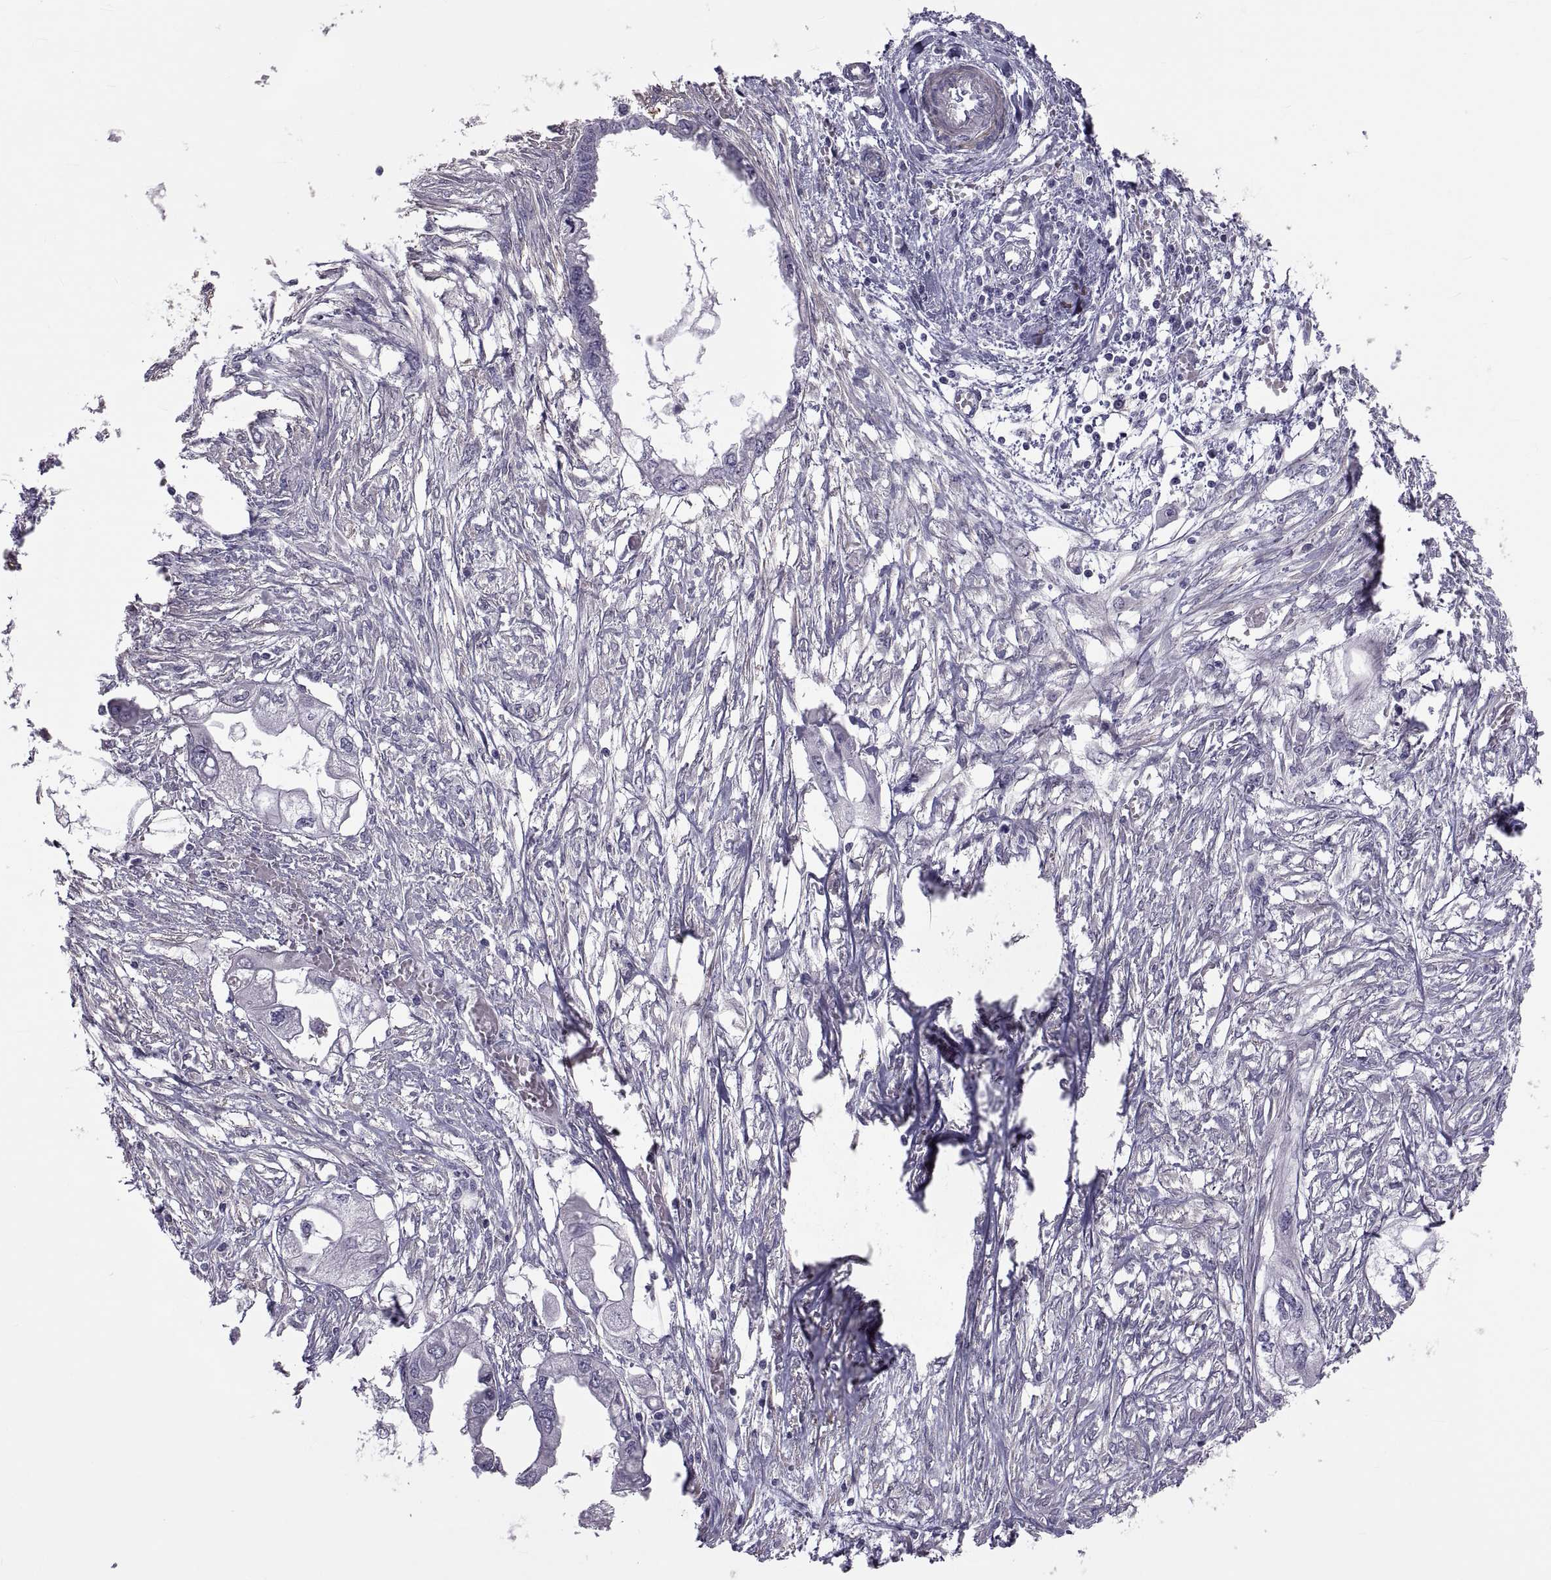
{"staining": {"intensity": "negative", "quantity": "none", "location": "none"}, "tissue": "endometrial cancer", "cell_type": "Tumor cells", "image_type": "cancer", "snomed": [{"axis": "morphology", "description": "Adenocarcinoma, NOS"}, {"axis": "morphology", "description": "Adenocarcinoma, metastatic, NOS"}, {"axis": "topography", "description": "Adipose tissue"}, {"axis": "topography", "description": "Endometrium"}], "caption": "IHC image of endometrial adenocarcinoma stained for a protein (brown), which demonstrates no expression in tumor cells. Brightfield microscopy of immunohistochemistry stained with DAB (brown) and hematoxylin (blue), captured at high magnification.", "gene": "MAGEB1", "patient": {"sex": "female", "age": 67}}